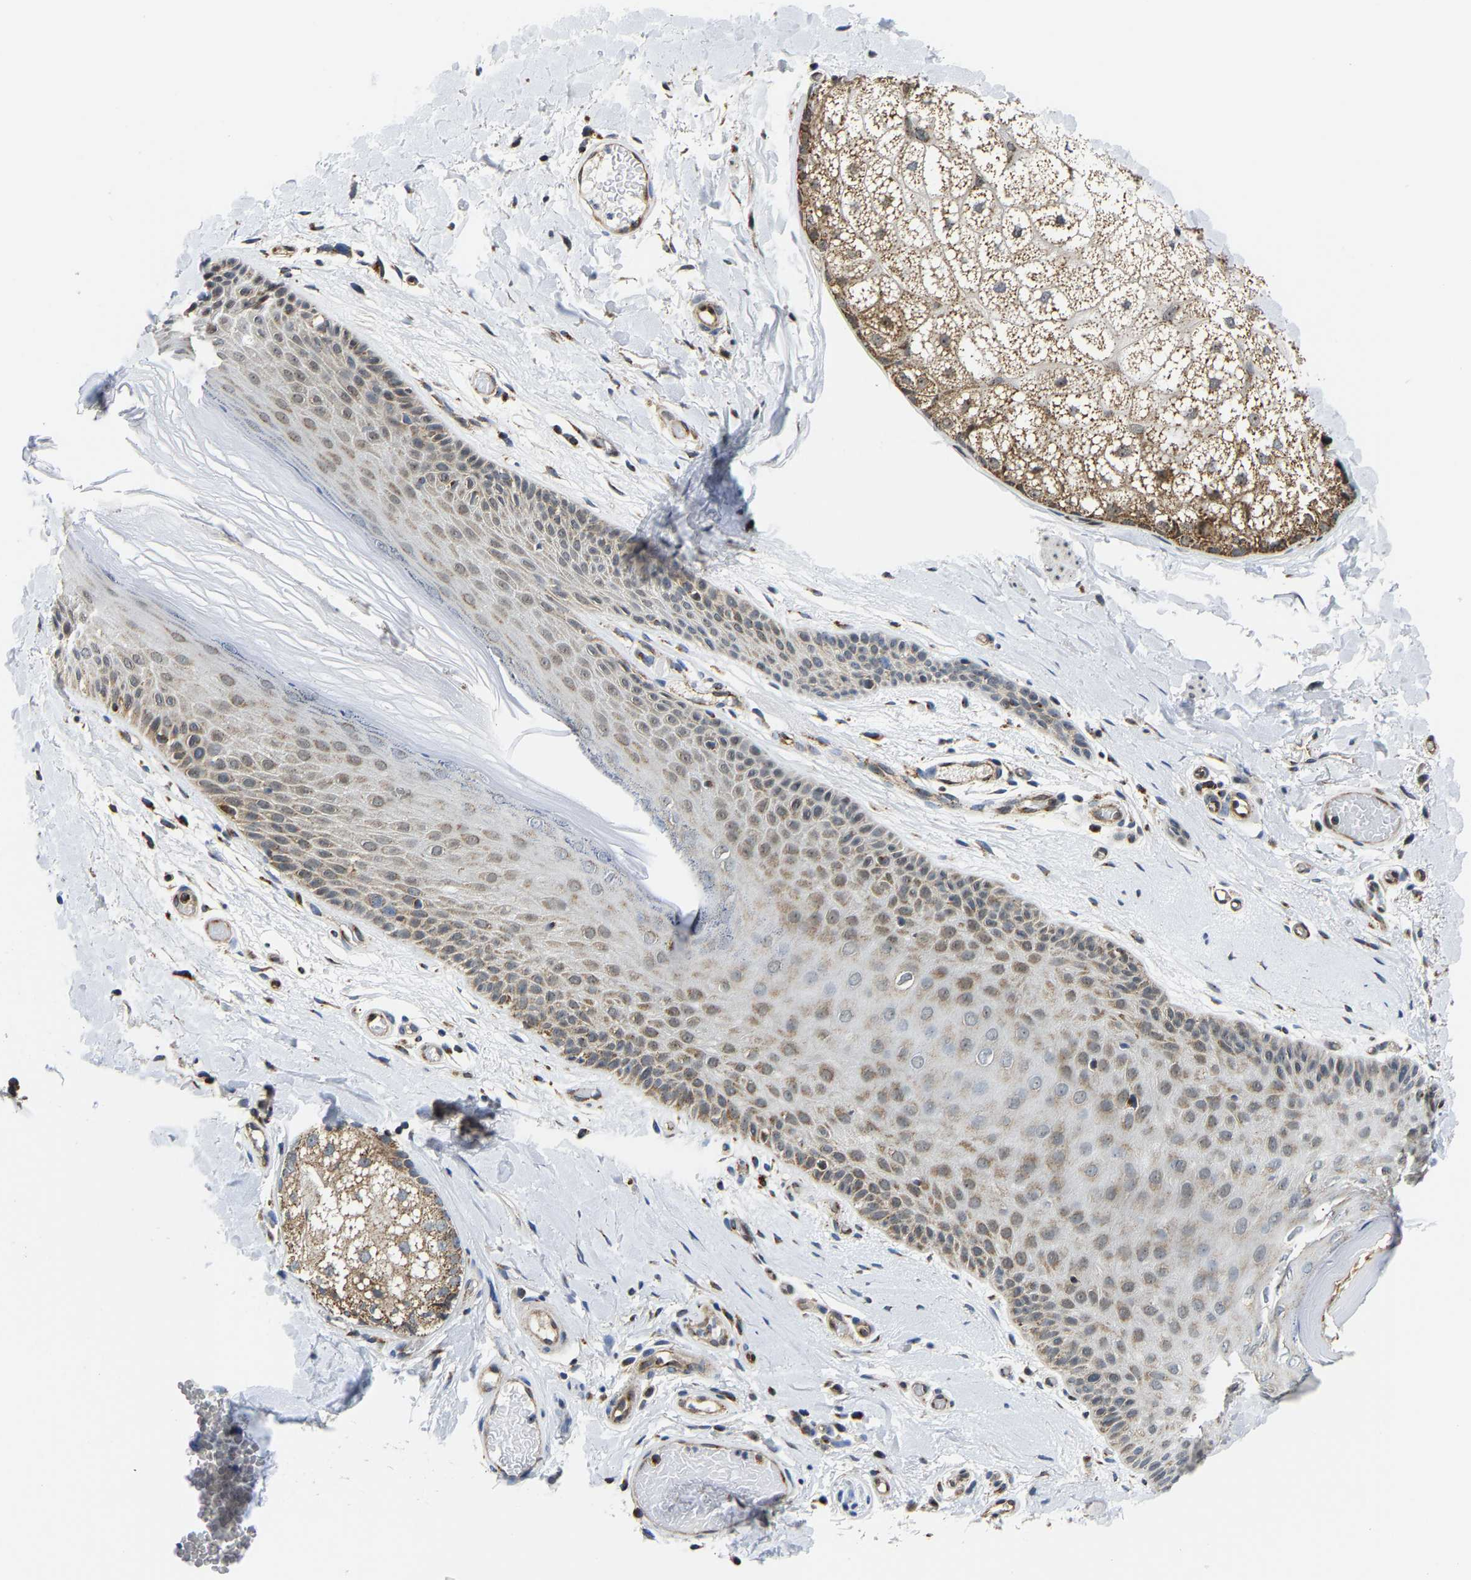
{"staining": {"intensity": "moderate", "quantity": ">75%", "location": "cytoplasmic/membranous"}, "tissue": "skin", "cell_type": "Epidermal cells", "image_type": "normal", "snomed": [{"axis": "morphology", "description": "Normal tissue, NOS"}, {"axis": "topography", "description": "Vulva"}], "caption": "Brown immunohistochemical staining in benign skin shows moderate cytoplasmic/membranous staining in about >75% of epidermal cells. (Stains: DAB (3,3'-diaminobenzidine) in brown, nuclei in blue, Microscopy: brightfield microscopy at high magnification).", "gene": "GIMAP7", "patient": {"sex": "female", "age": 73}}